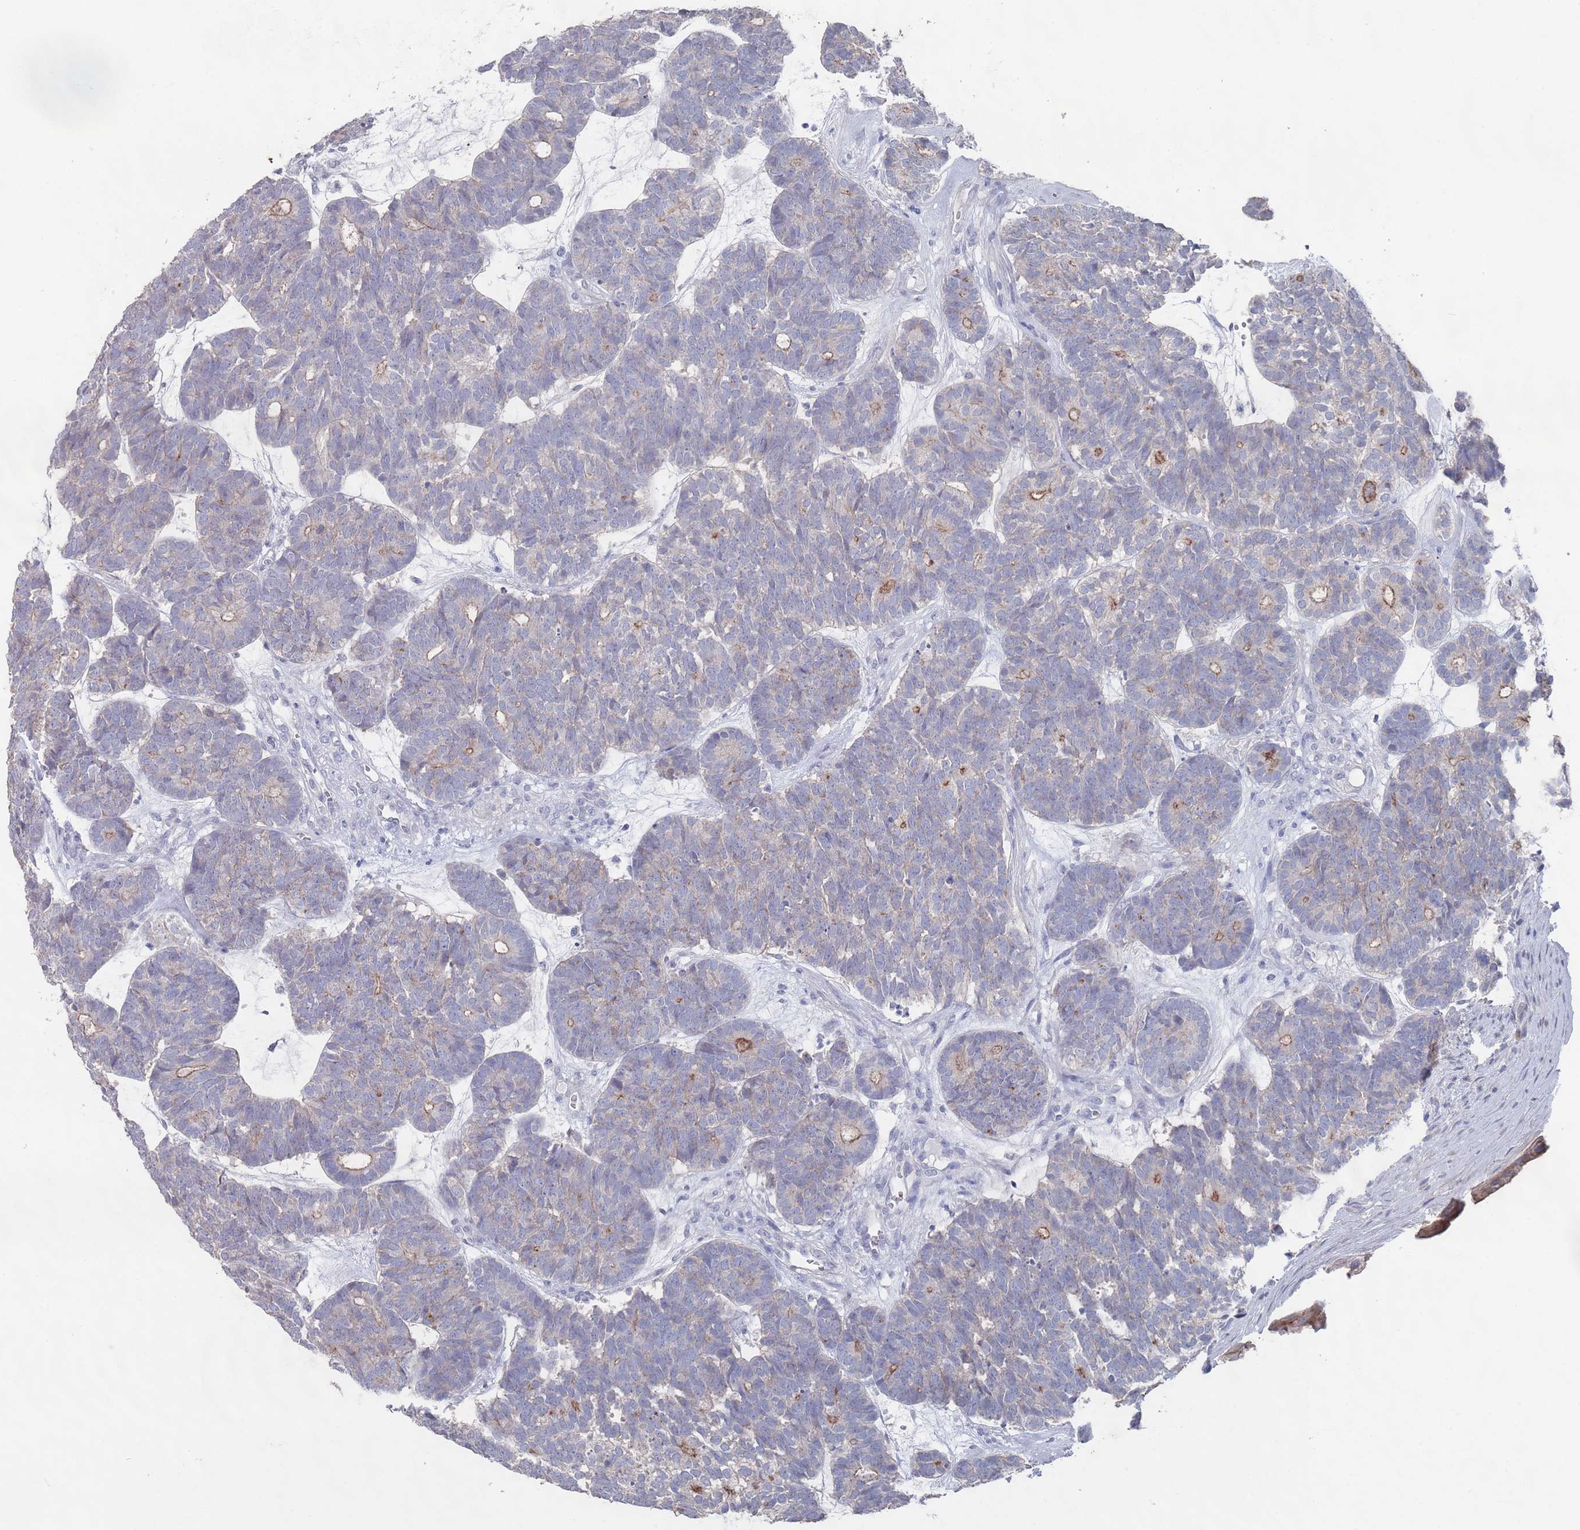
{"staining": {"intensity": "moderate", "quantity": "<25%", "location": "cytoplasmic/membranous"}, "tissue": "head and neck cancer", "cell_type": "Tumor cells", "image_type": "cancer", "snomed": [{"axis": "morphology", "description": "Adenocarcinoma, NOS"}, {"axis": "topography", "description": "Head-Neck"}], "caption": "Tumor cells reveal low levels of moderate cytoplasmic/membranous staining in about <25% of cells in human head and neck adenocarcinoma. Nuclei are stained in blue.", "gene": "PROM2", "patient": {"sex": "female", "age": 81}}